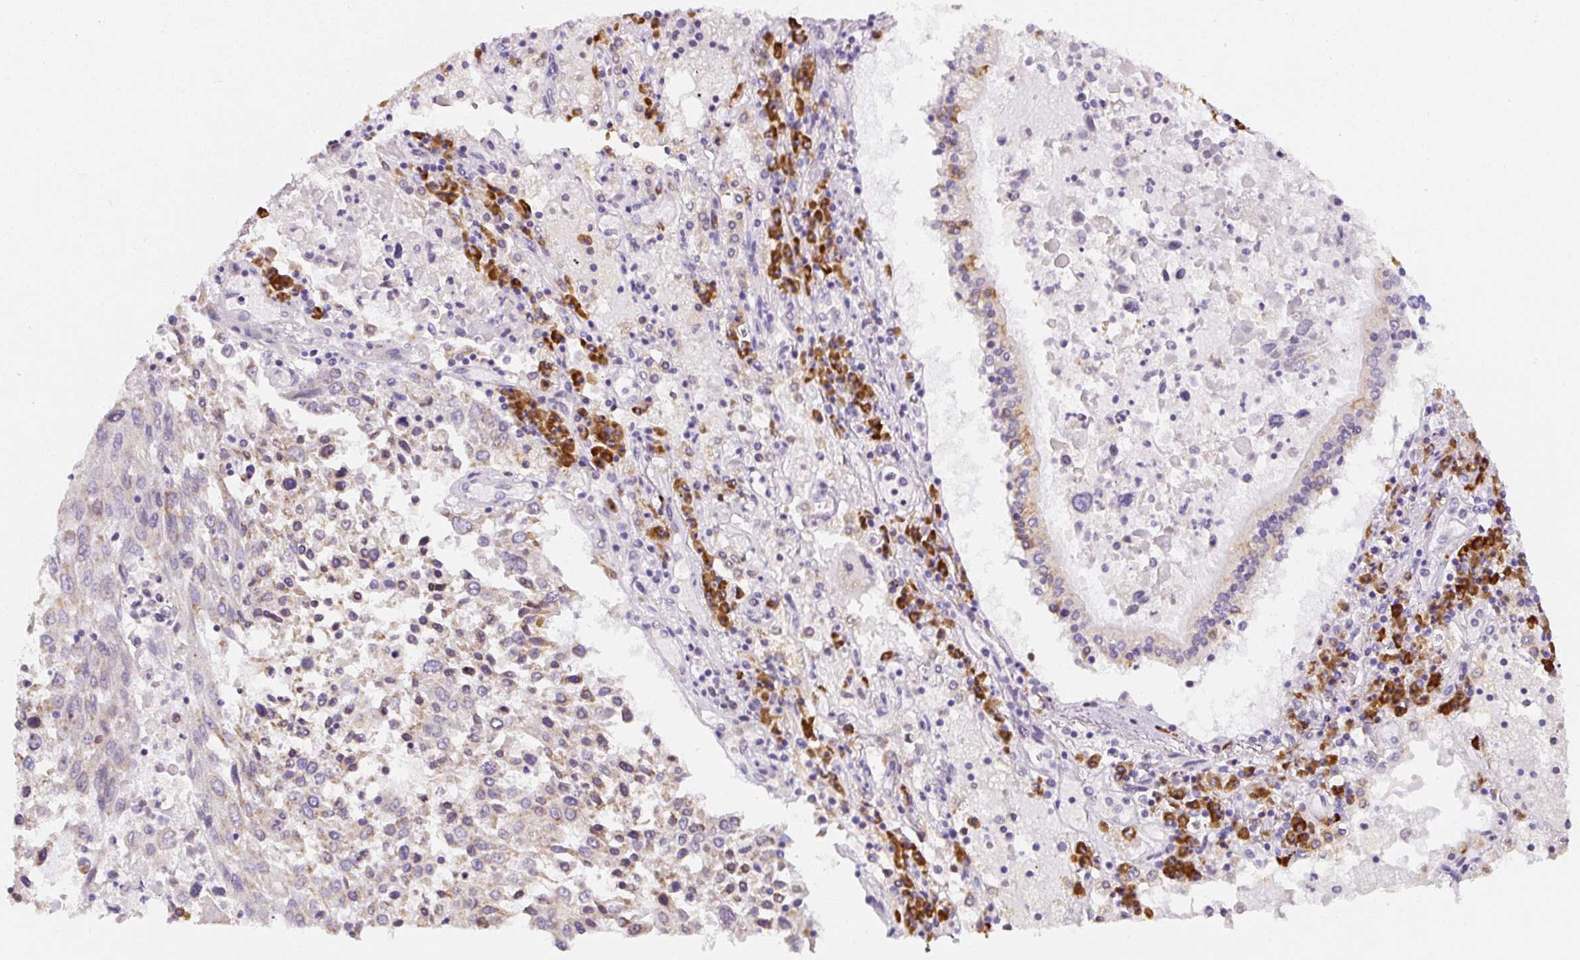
{"staining": {"intensity": "negative", "quantity": "none", "location": "none"}, "tissue": "lung cancer", "cell_type": "Tumor cells", "image_type": "cancer", "snomed": [{"axis": "morphology", "description": "Squamous cell carcinoma, NOS"}, {"axis": "topography", "description": "Lung"}], "caption": "Immunohistochemical staining of lung cancer demonstrates no significant staining in tumor cells.", "gene": "DDOST", "patient": {"sex": "male", "age": 65}}